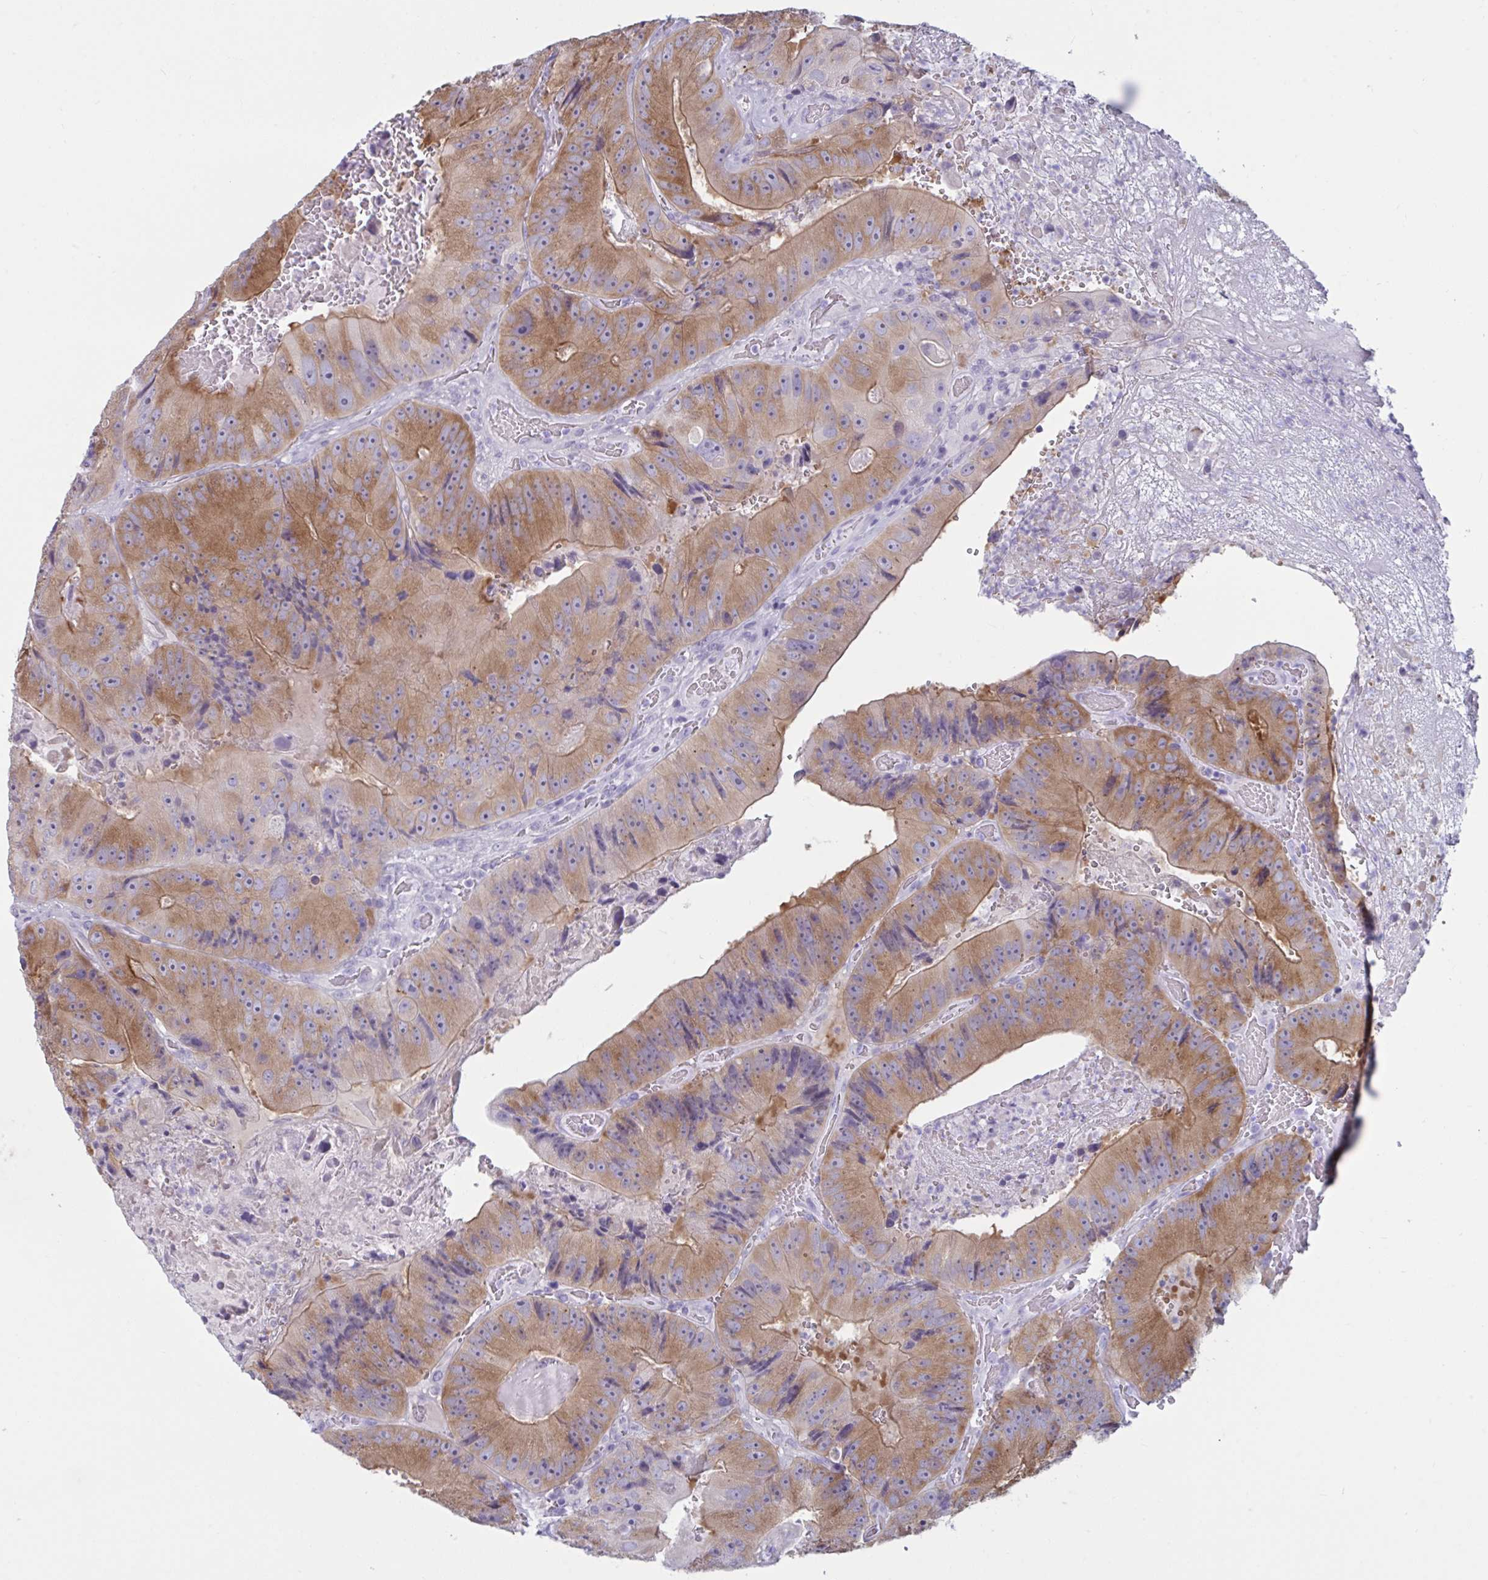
{"staining": {"intensity": "moderate", "quantity": ">75%", "location": "cytoplasmic/membranous"}, "tissue": "colorectal cancer", "cell_type": "Tumor cells", "image_type": "cancer", "snomed": [{"axis": "morphology", "description": "Adenocarcinoma, NOS"}, {"axis": "topography", "description": "Colon"}], "caption": "Immunohistochemical staining of colorectal cancer exhibits medium levels of moderate cytoplasmic/membranous expression in approximately >75% of tumor cells.", "gene": "TBC1D4", "patient": {"sex": "female", "age": 86}}